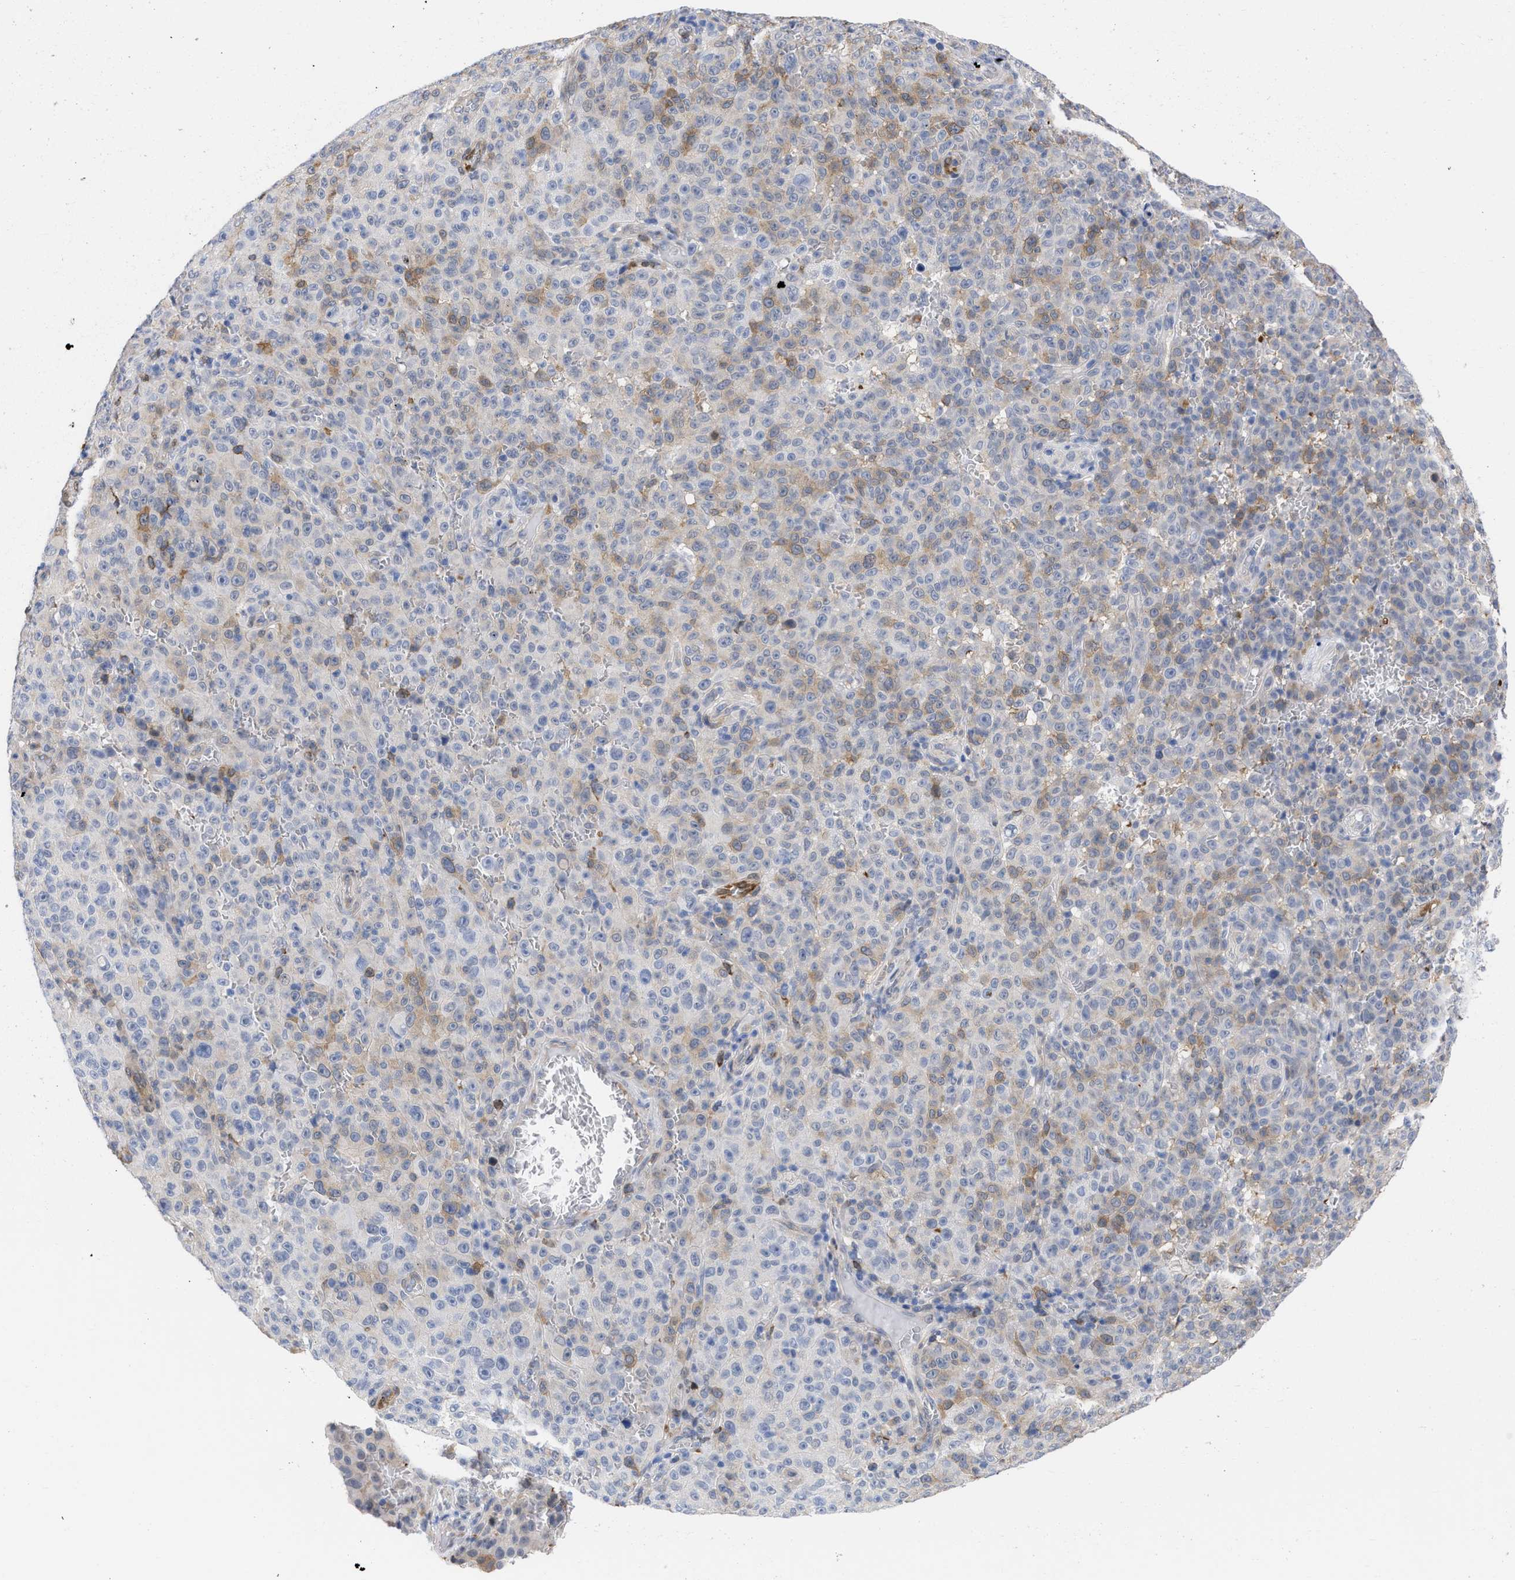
{"staining": {"intensity": "weak", "quantity": "25%-75%", "location": "cytoplasmic/membranous"}, "tissue": "melanoma", "cell_type": "Tumor cells", "image_type": "cancer", "snomed": [{"axis": "morphology", "description": "Malignant melanoma, NOS"}, {"axis": "topography", "description": "Skin"}], "caption": "This micrograph demonstrates immunohistochemistry (IHC) staining of melanoma, with low weak cytoplasmic/membranous staining in approximately 25%-75% of tumor cells.", "gene": "THRA", "patient": {"sex": "female", "age": 82}}